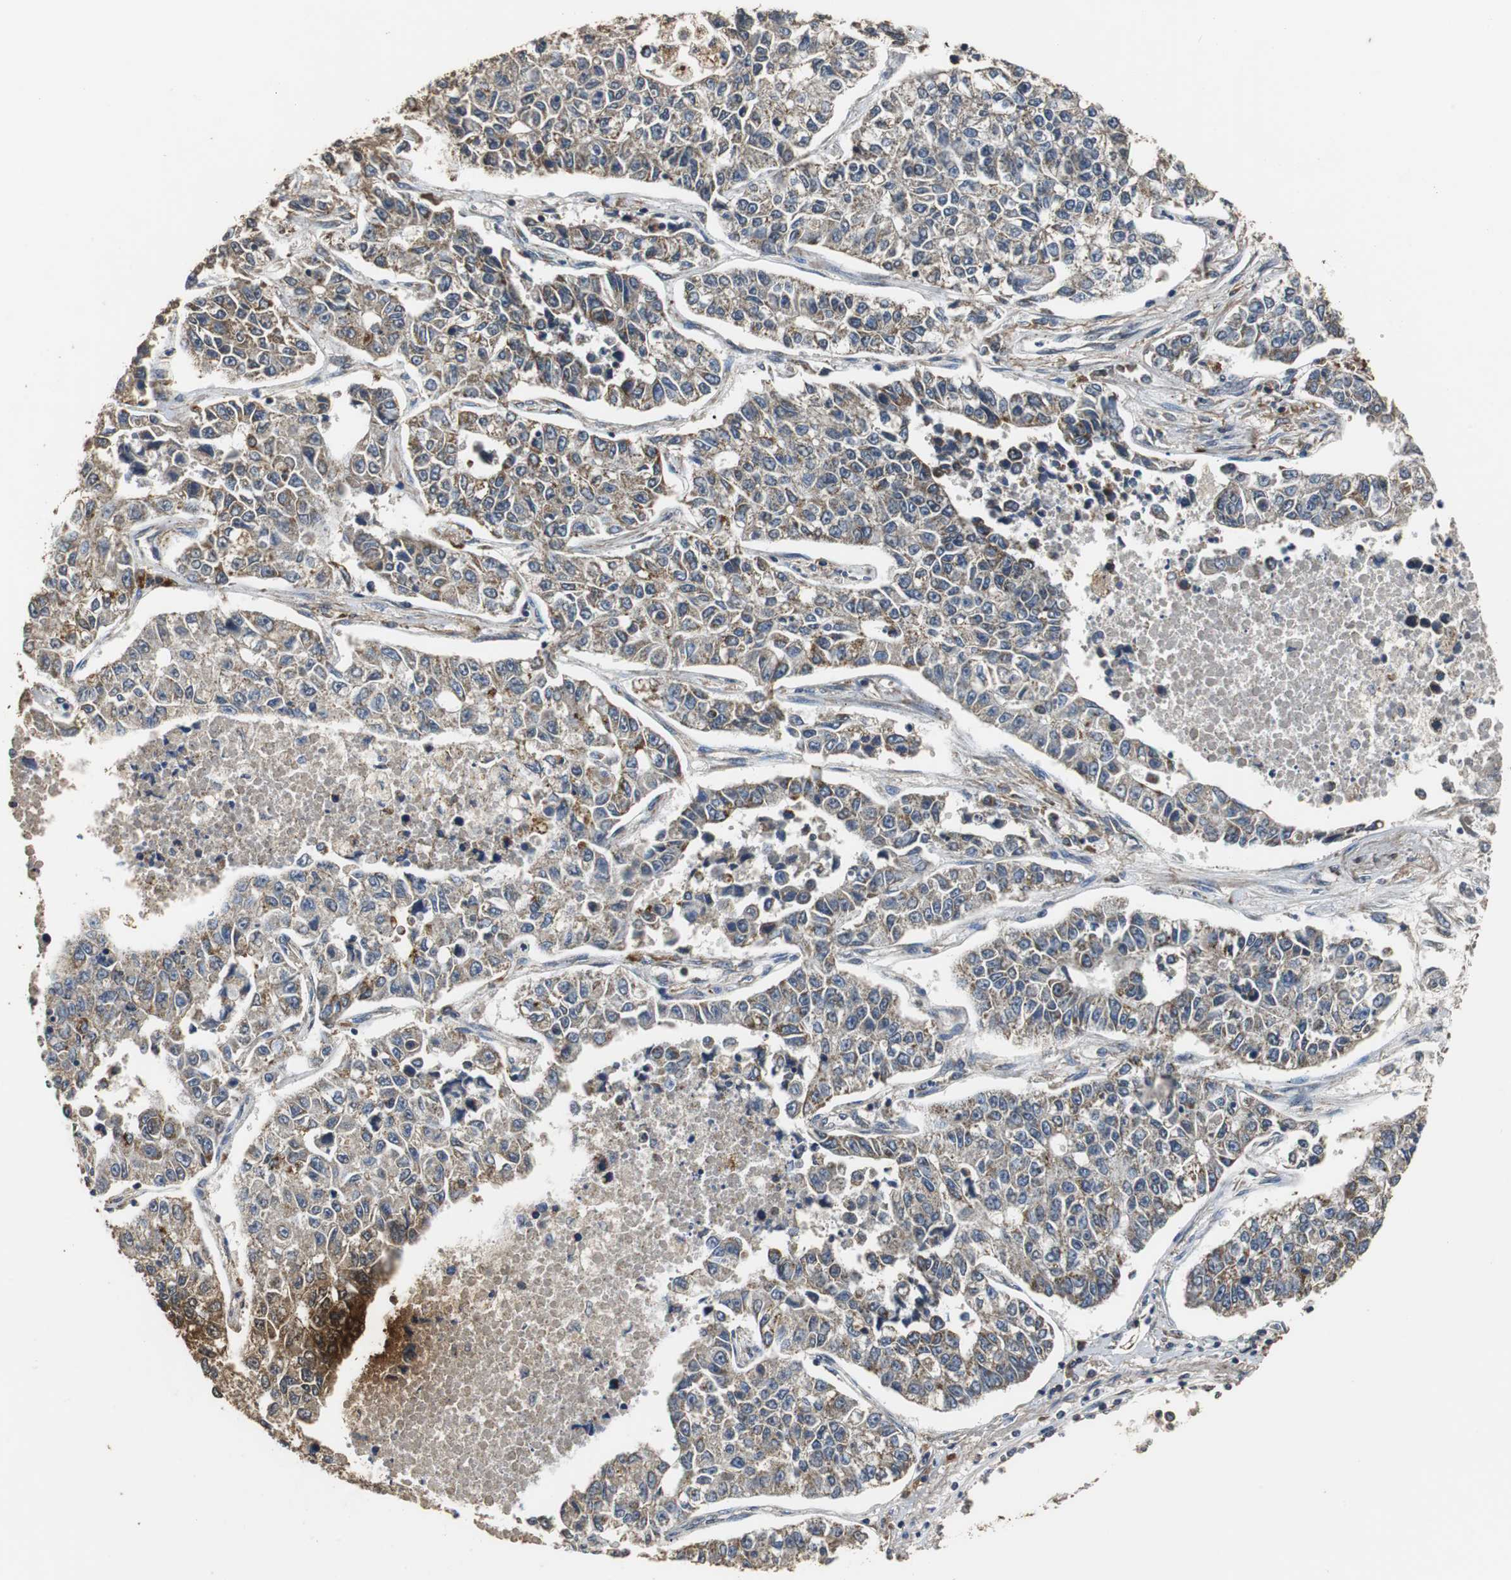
{"staining": {"intensity": "weak", "quantity": "25%-75%", "location": "cytoplasmic/membranous"}, "tissue": "lung cancer", "cell_type": "Tumor cells", "image_type": "cancer", "snomed": [{"axis": "morphology", "description": "Adenocarcinoma, NOS"}, {"axis": "topography", "description": "Lung"}], "caption": "Protein expression by immunohistochemistry displays weak cytoplasmic/membranous expression in about 25%-75% of tumor cells in lung adenocarcinoma.", "gene": "NNT", "patient": {"sex": "male", "age": 49}}